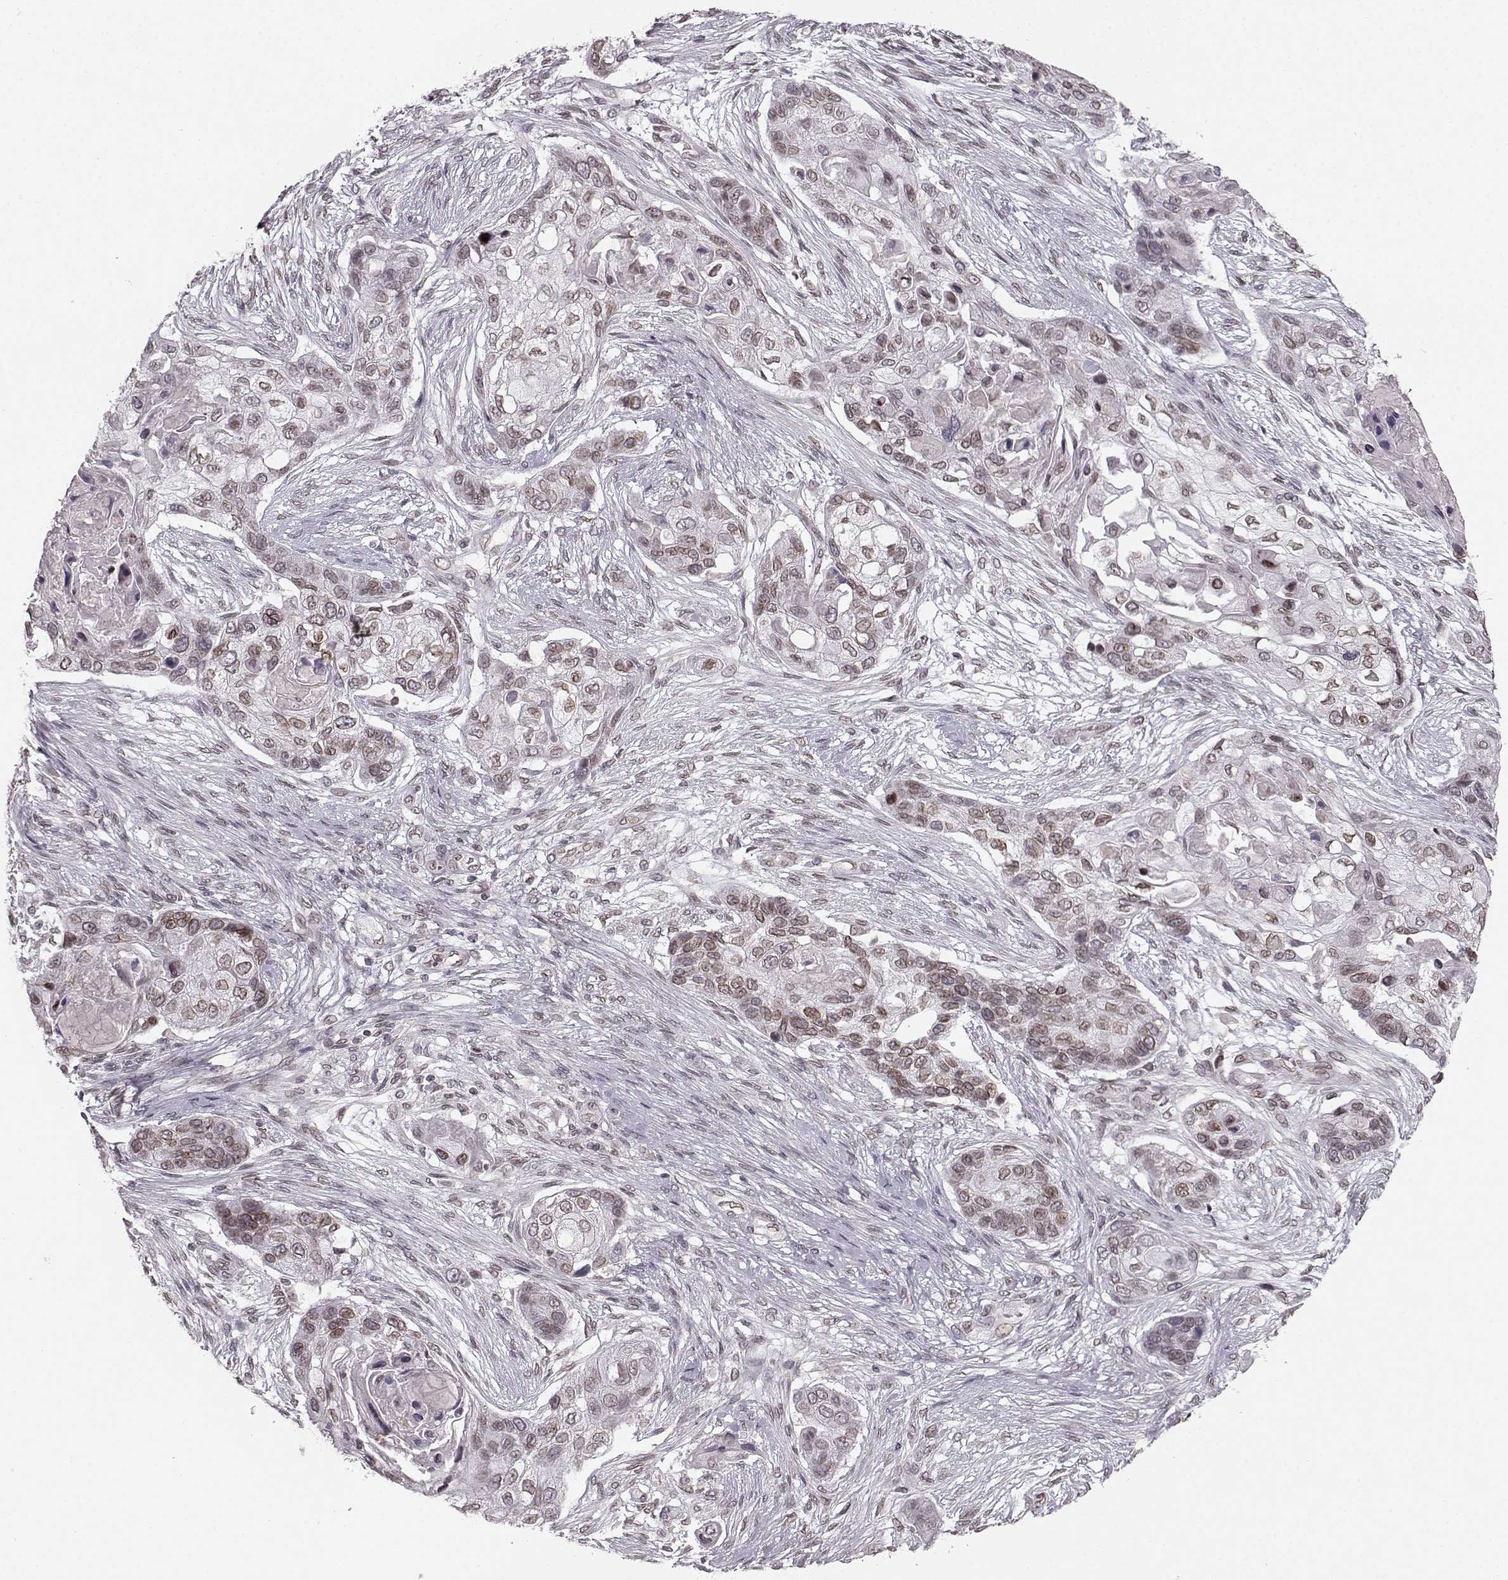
{"staining": {"intensity": "moderate", "quantity": "25%-75%", "location": "cytoplasmic/membranous,nuclear"}, "tissue": "lung cancer", "cell_type": "Tumor cells", "image_type": "cancer", "snomed": [{"axis": "morphology", "description": "Squamous cell carcinoma, NOS"}, {"axis": "topography", "description": "Lung"}], "caption": "Squamous cell carcinoma (lung) stained for a protein (brown) reveals moderate cytoplasmic/membranous and nuclear positive positivity in approximately 25%-75% of tumor cells.", "gene": "DCAF12", "patient": {"sex": "male", "age": 69}}